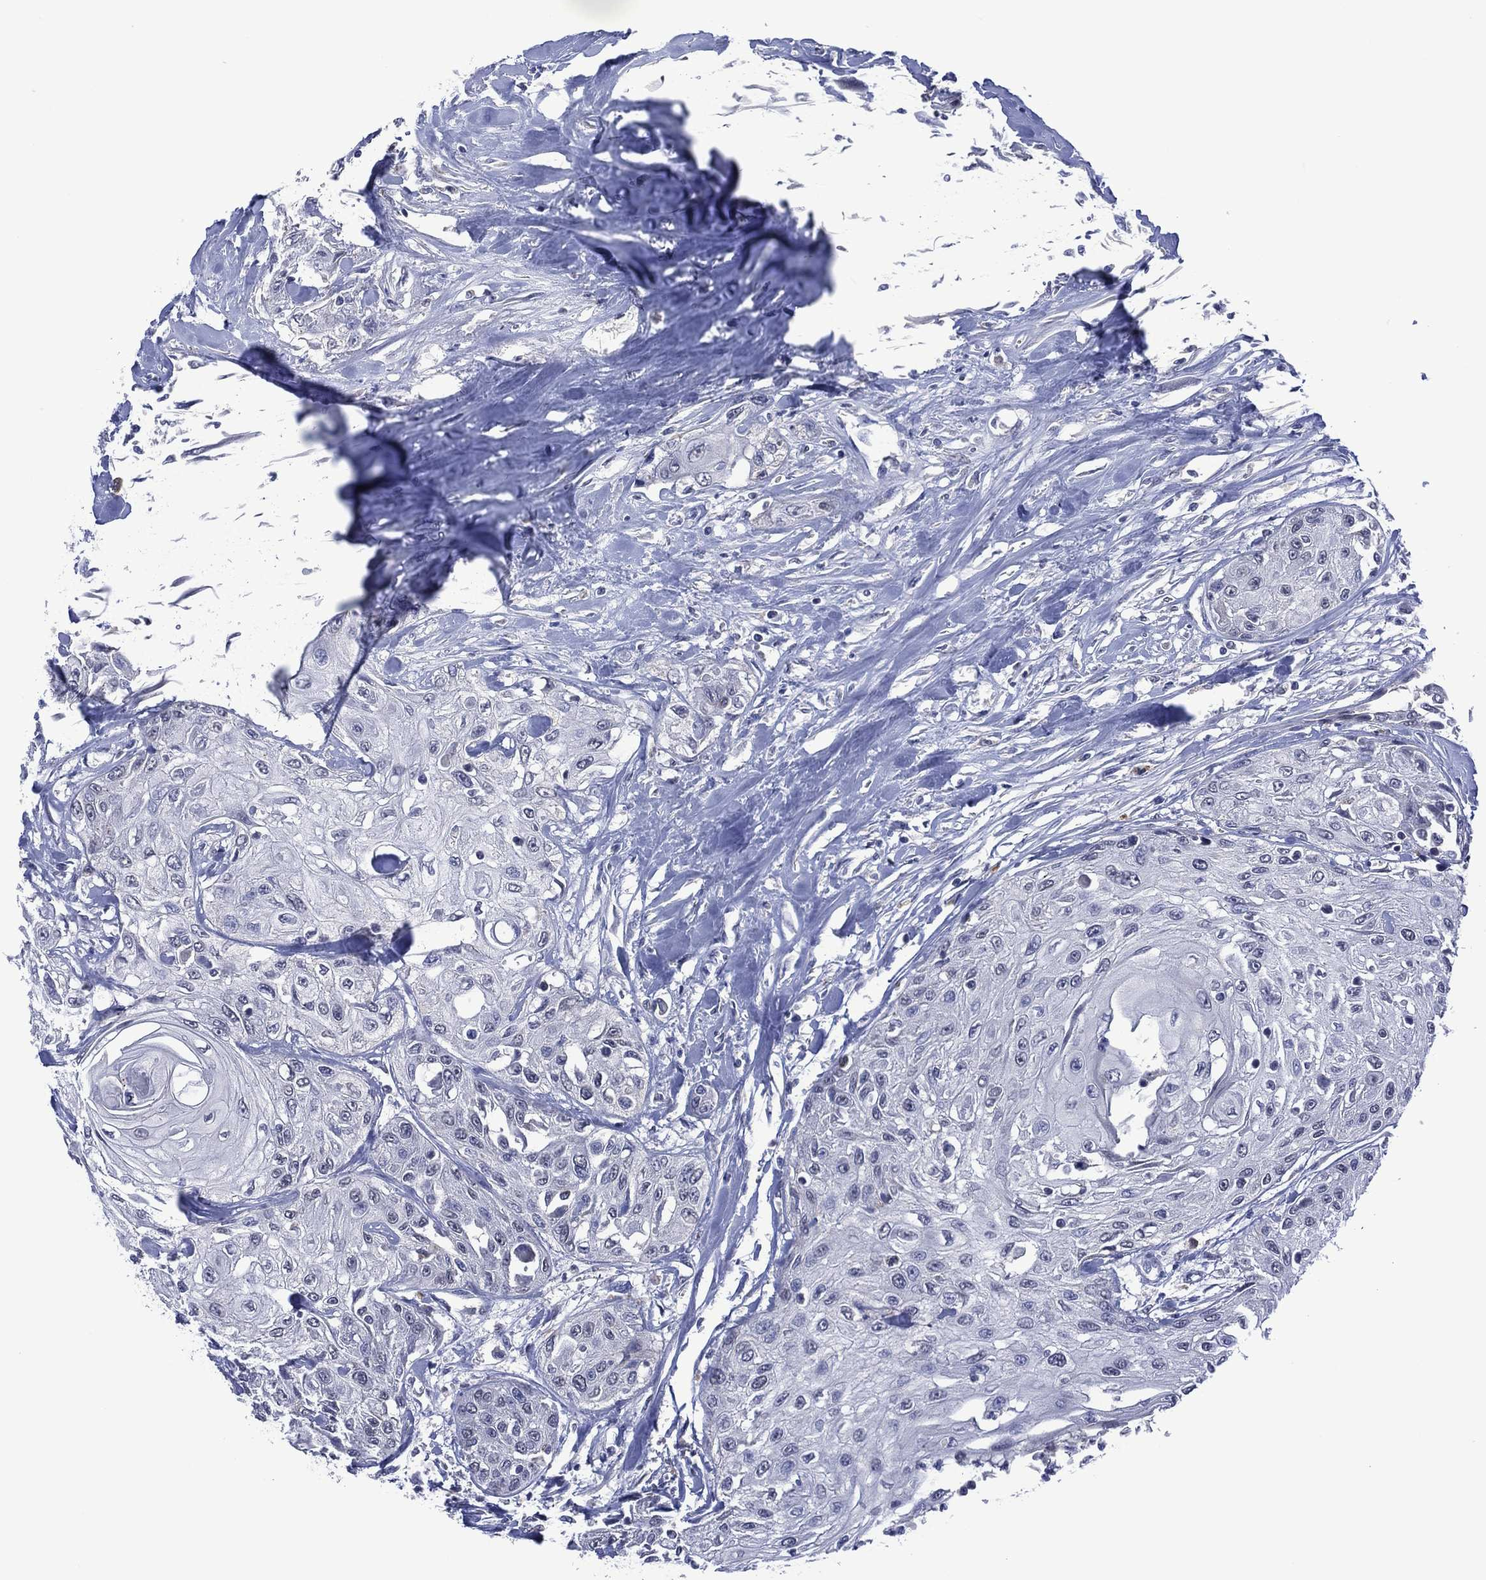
{"staining": {"intensity": "negative", "quantity": "none", "location": "none"}, "tissue": "head and neck cancer", "cell_type": "Tumor cells", "image_type": "cancer", "snomed": [{"axis": "morphology", "description": "Normal tissue, NOS"}, {"axis": "morphology", "description": "Squamous cell carcinoma, NOS"}, {"axis": "topography", "description": "Oral tissue"}, {"axis": "topography", "description": "Peripheral nerve tissue"}, {"axis": "topography", "description": "Head-Neck"}], "caption": "Tumor cells are negative for protein expression in human squamous cell carcinoma (head and neck).", "gene": "ASB10", "patient": {"sex": "female", "age": 59}}